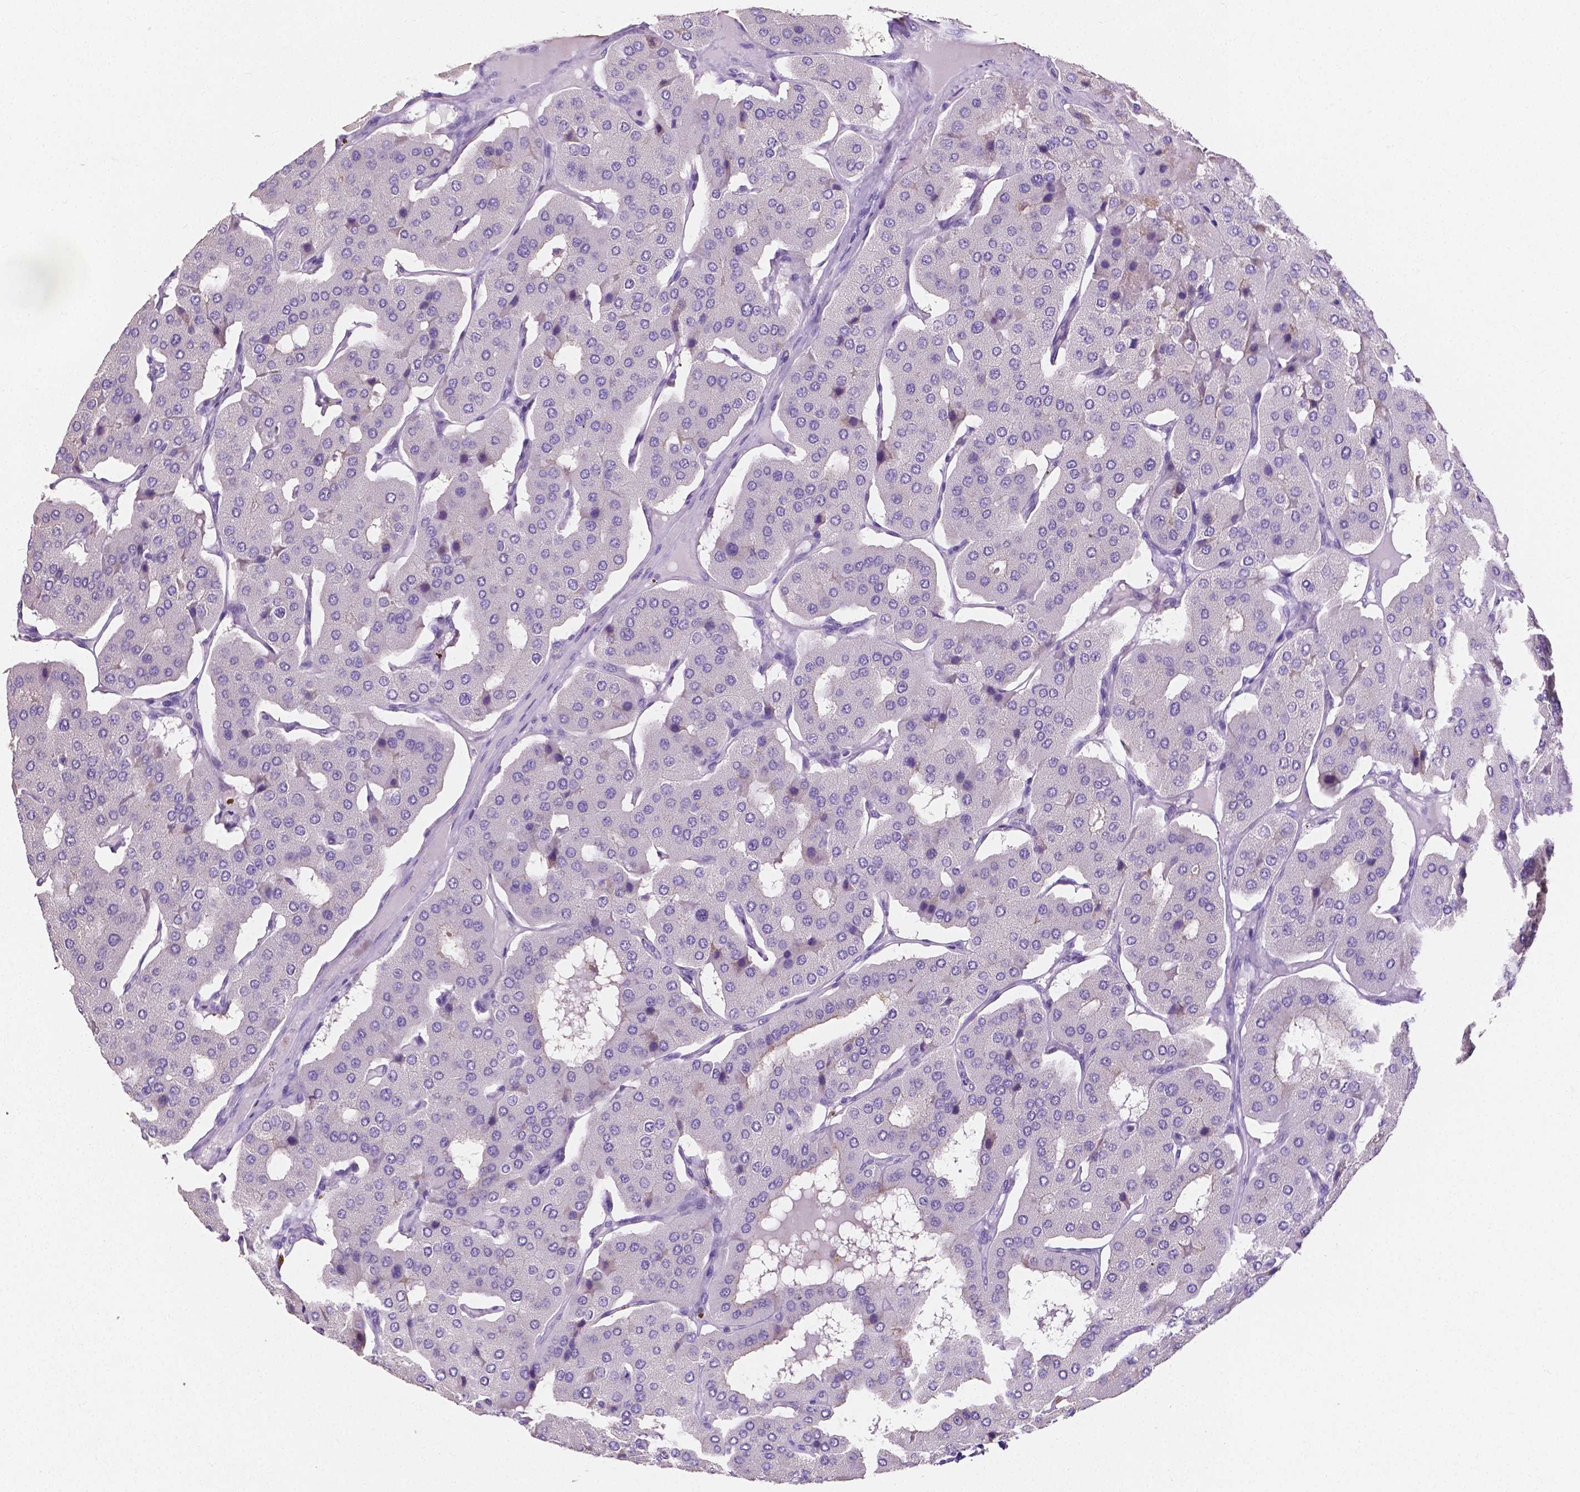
{"staining": {"intensity": "negative", "quantity": "none", "location": "none"}, "tissue": "parathyroid gland", "cell_type": "Glandular cells", "image_type": "normal", "snomed": [{"axis": "morphology", "description": "Normal tissue, NOS"}, {"axis": "morphology", "description": "Adenoma, NOS"}, {"axis": "topography", "description": "Parathyroid gland"}], "caption": "Human parathyroid gland stained for a protein using immunohistochemistry (IHC) shows no expression in glandular cells.", "gene": "SLC22A2", "patient": {"sex": "female", "age": 86}}